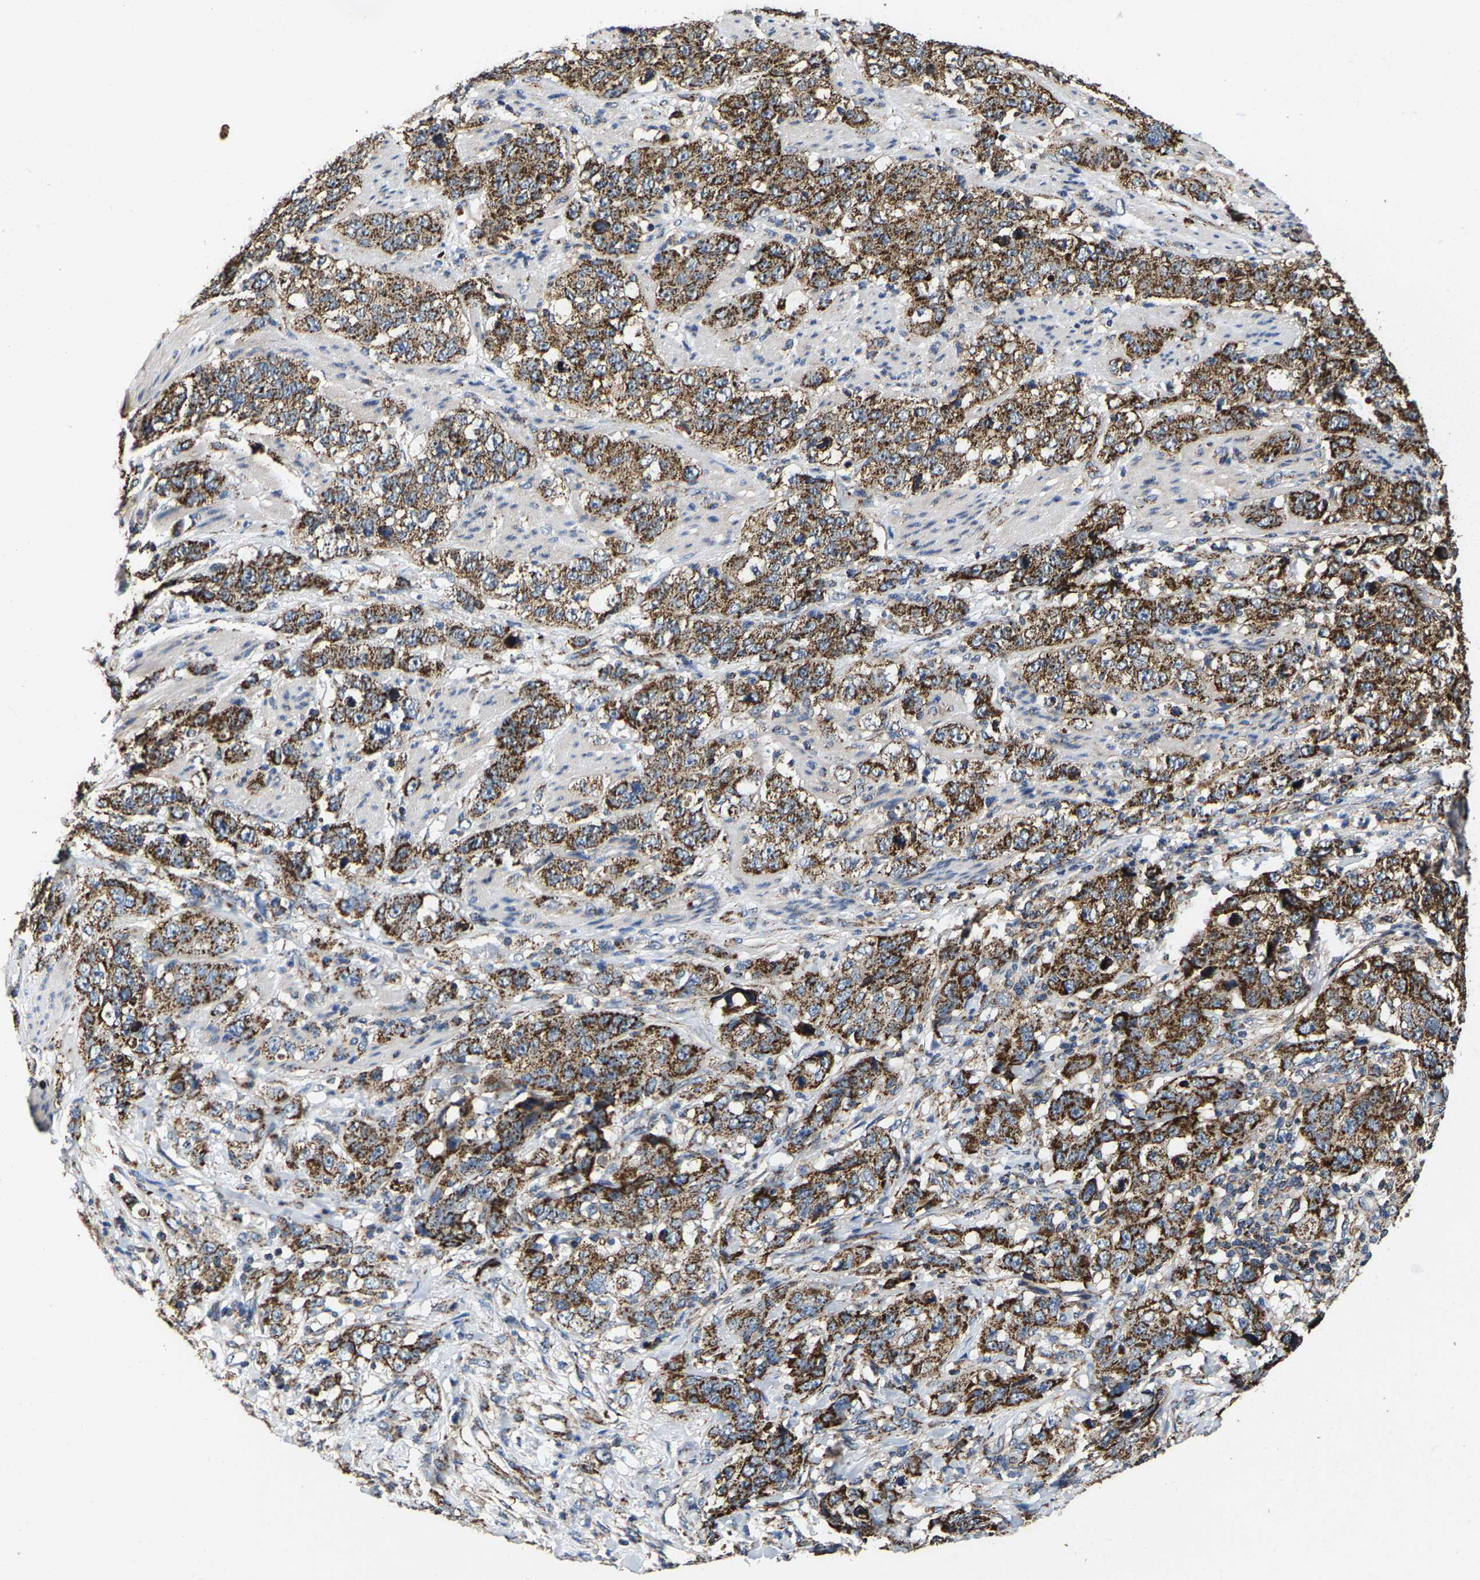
{"staining": {"intensity": "strong", "quantity": ">75%", "location": "cytoplasmic/membranous"}, "tissue": "stomach cancer", "cell_type": "Tumor cells", "image_type": "cancer", "snomed": [{"axis": "morphology", "description": "Adenocarcinoma, NOS"}, {"axis": "topography", "description": "Stomach"}], "caption": "IHC image of neoplastic tissue: stomach cancer (adenocarcinoma) stained using immunohistochemistry reveals high levels of strong protein expression localized specifically in the cytoplasmic/membranous of tumor cells, appearing as a cytoplasmic/membranous brown color.", "gene": "SHMT2", "patient": {"sex": "male", "age": 48}}